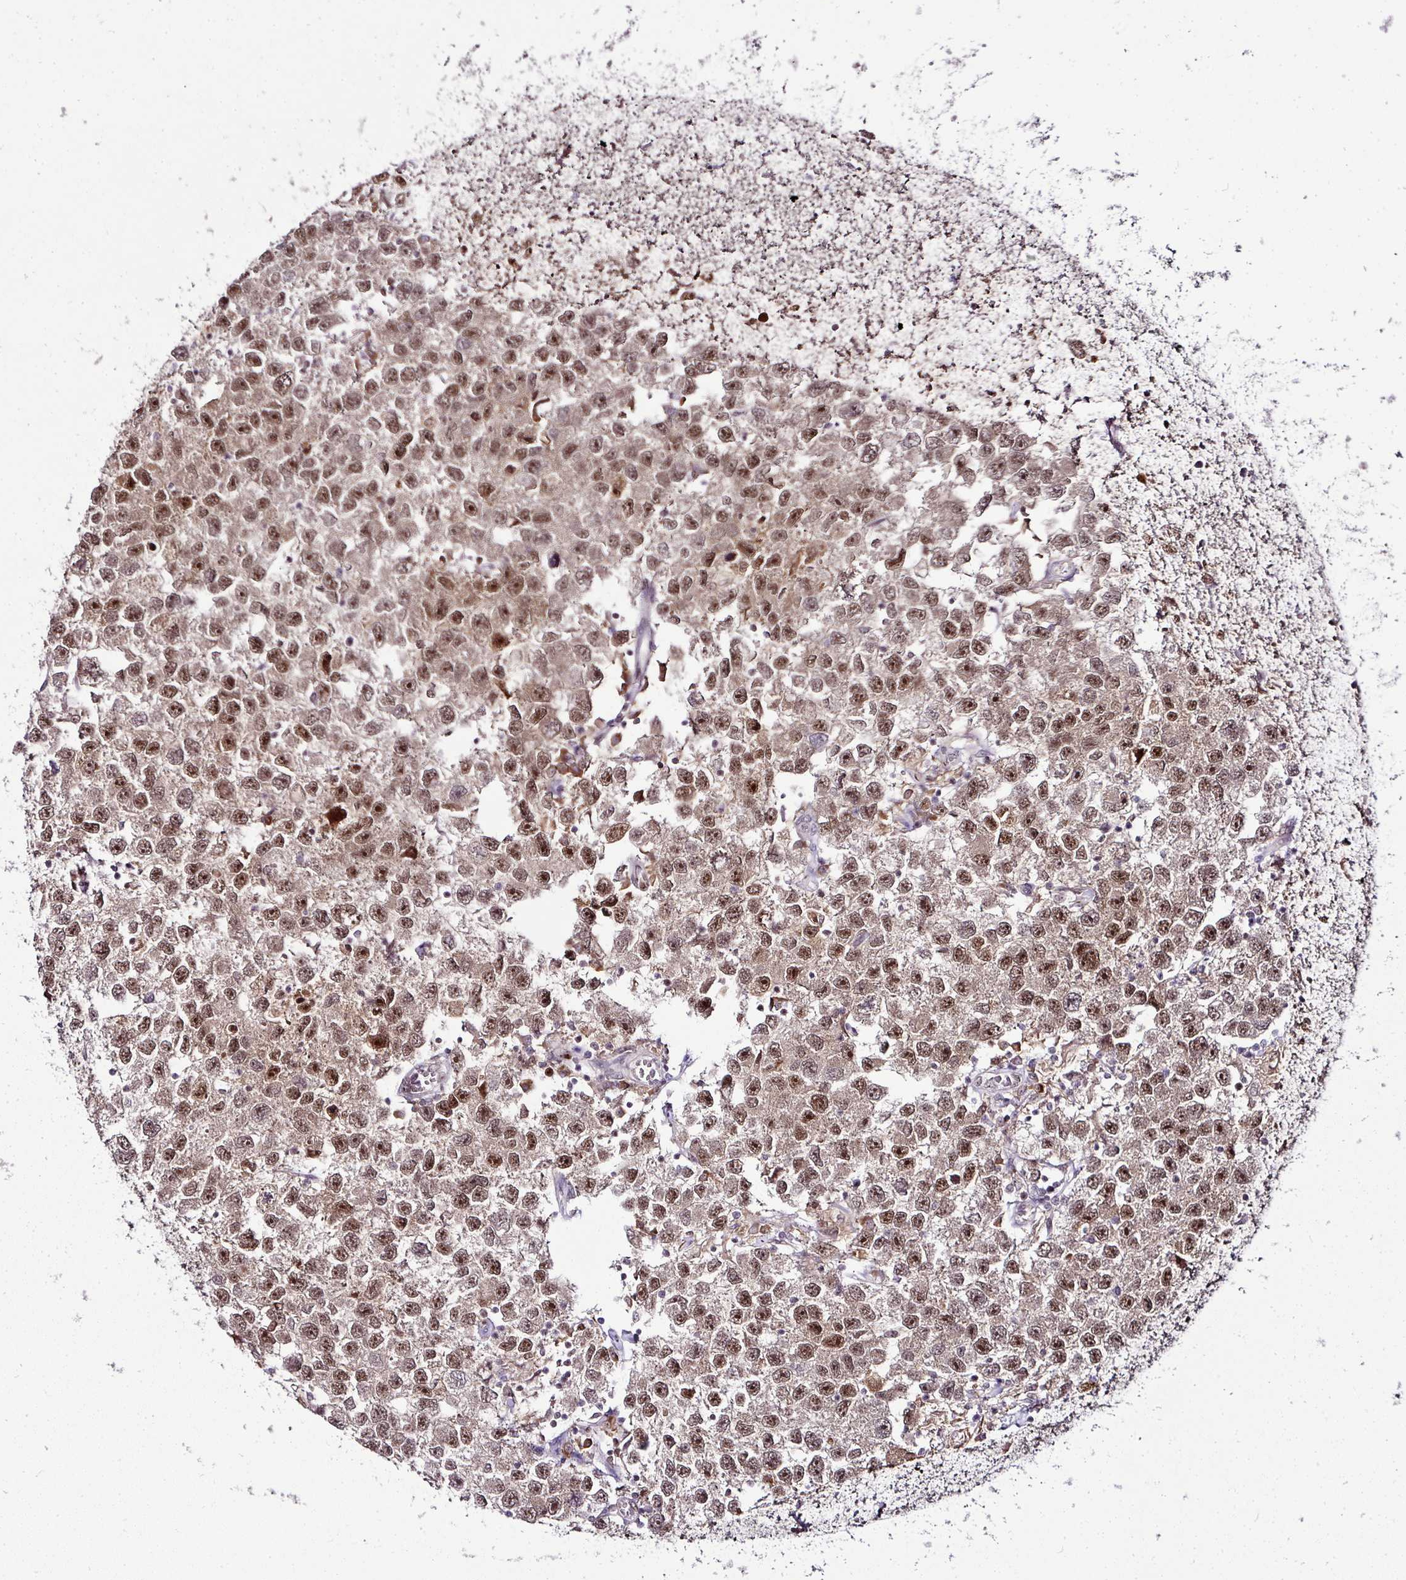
{"staining": {"intensity": "moderate", "quantity": ">75%", "location": "nuclear"}, "tissue": "testis cancer", "cell_type": "Tumor cells", "image_type": "cancer", "snomed": [{"axis": "morphology", "description": "Seminoma, NOS"}, {"axis": "topography", "description": "Testis"}], "caption": "Tumor cells show medium levels of moderate nuclear staining in approximately >75% of cells in testis cancer (seminoma). (Brightfield microscopy of DAB IHC at high magnification).", "gene": "KLF16", "patient": {"sex": "male", "age": 26}}